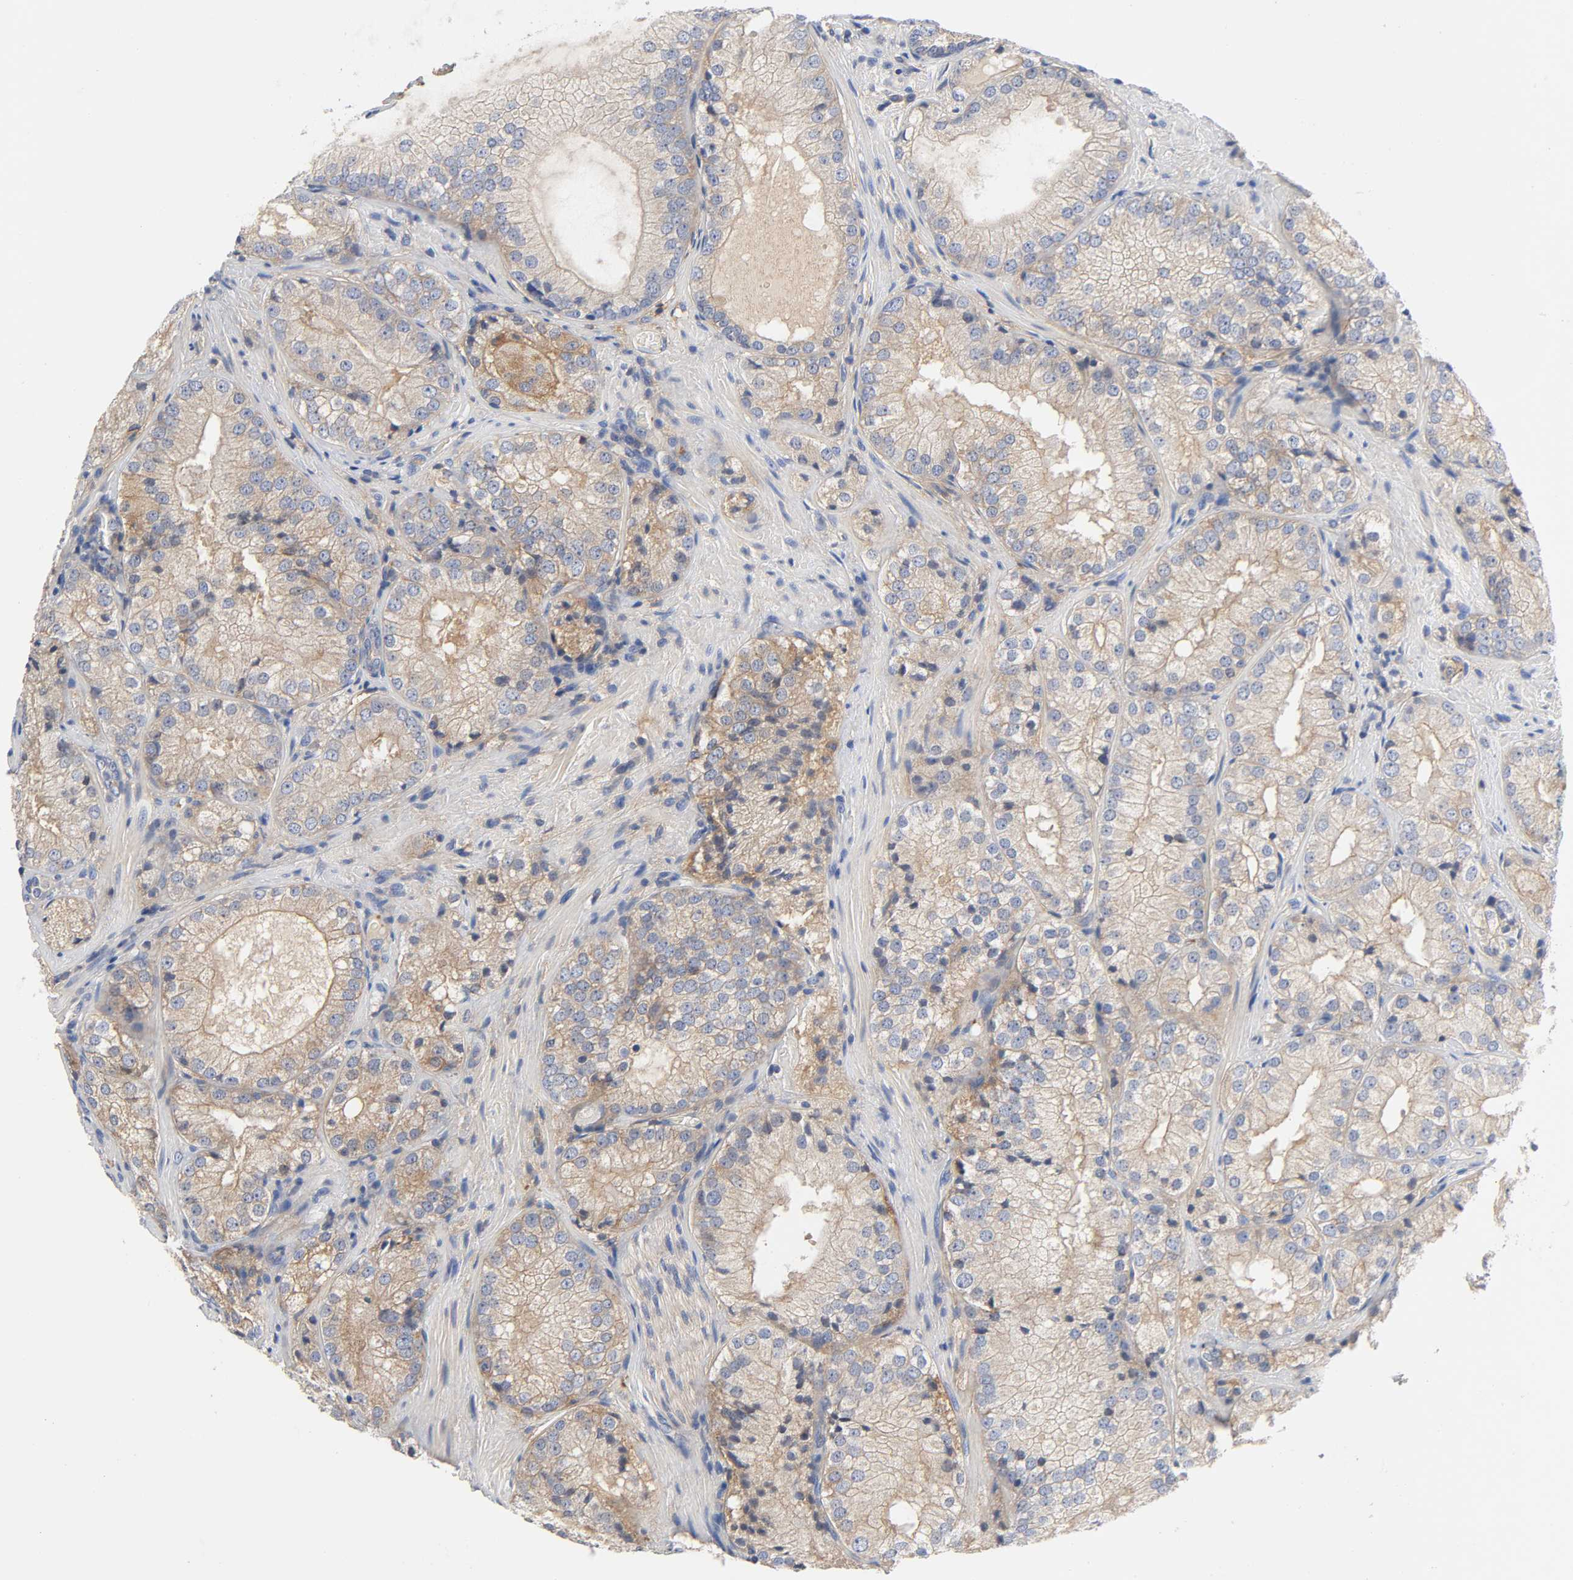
{"staining": {"intensity": "moderate", "quantity": ">75%", "location": "cytoplasmic/membranous"}, "tissue": "prostate cancer", "cell_type": "Tumor cells", "image_type": "cancer", "snomed": [{"axis": "morphology", "description": "Adenocarcinoma, Low grade"}, {"axis": "topography", "description": "Prostate"}], "caption": "Tumor cells show moderate cytoplasmic/membranous positivity in about >75% of cells in adenocarcinoma (low-grade) (prostate).", "gene": "SRC", "patient": {"sex": "male", "age": 60}}